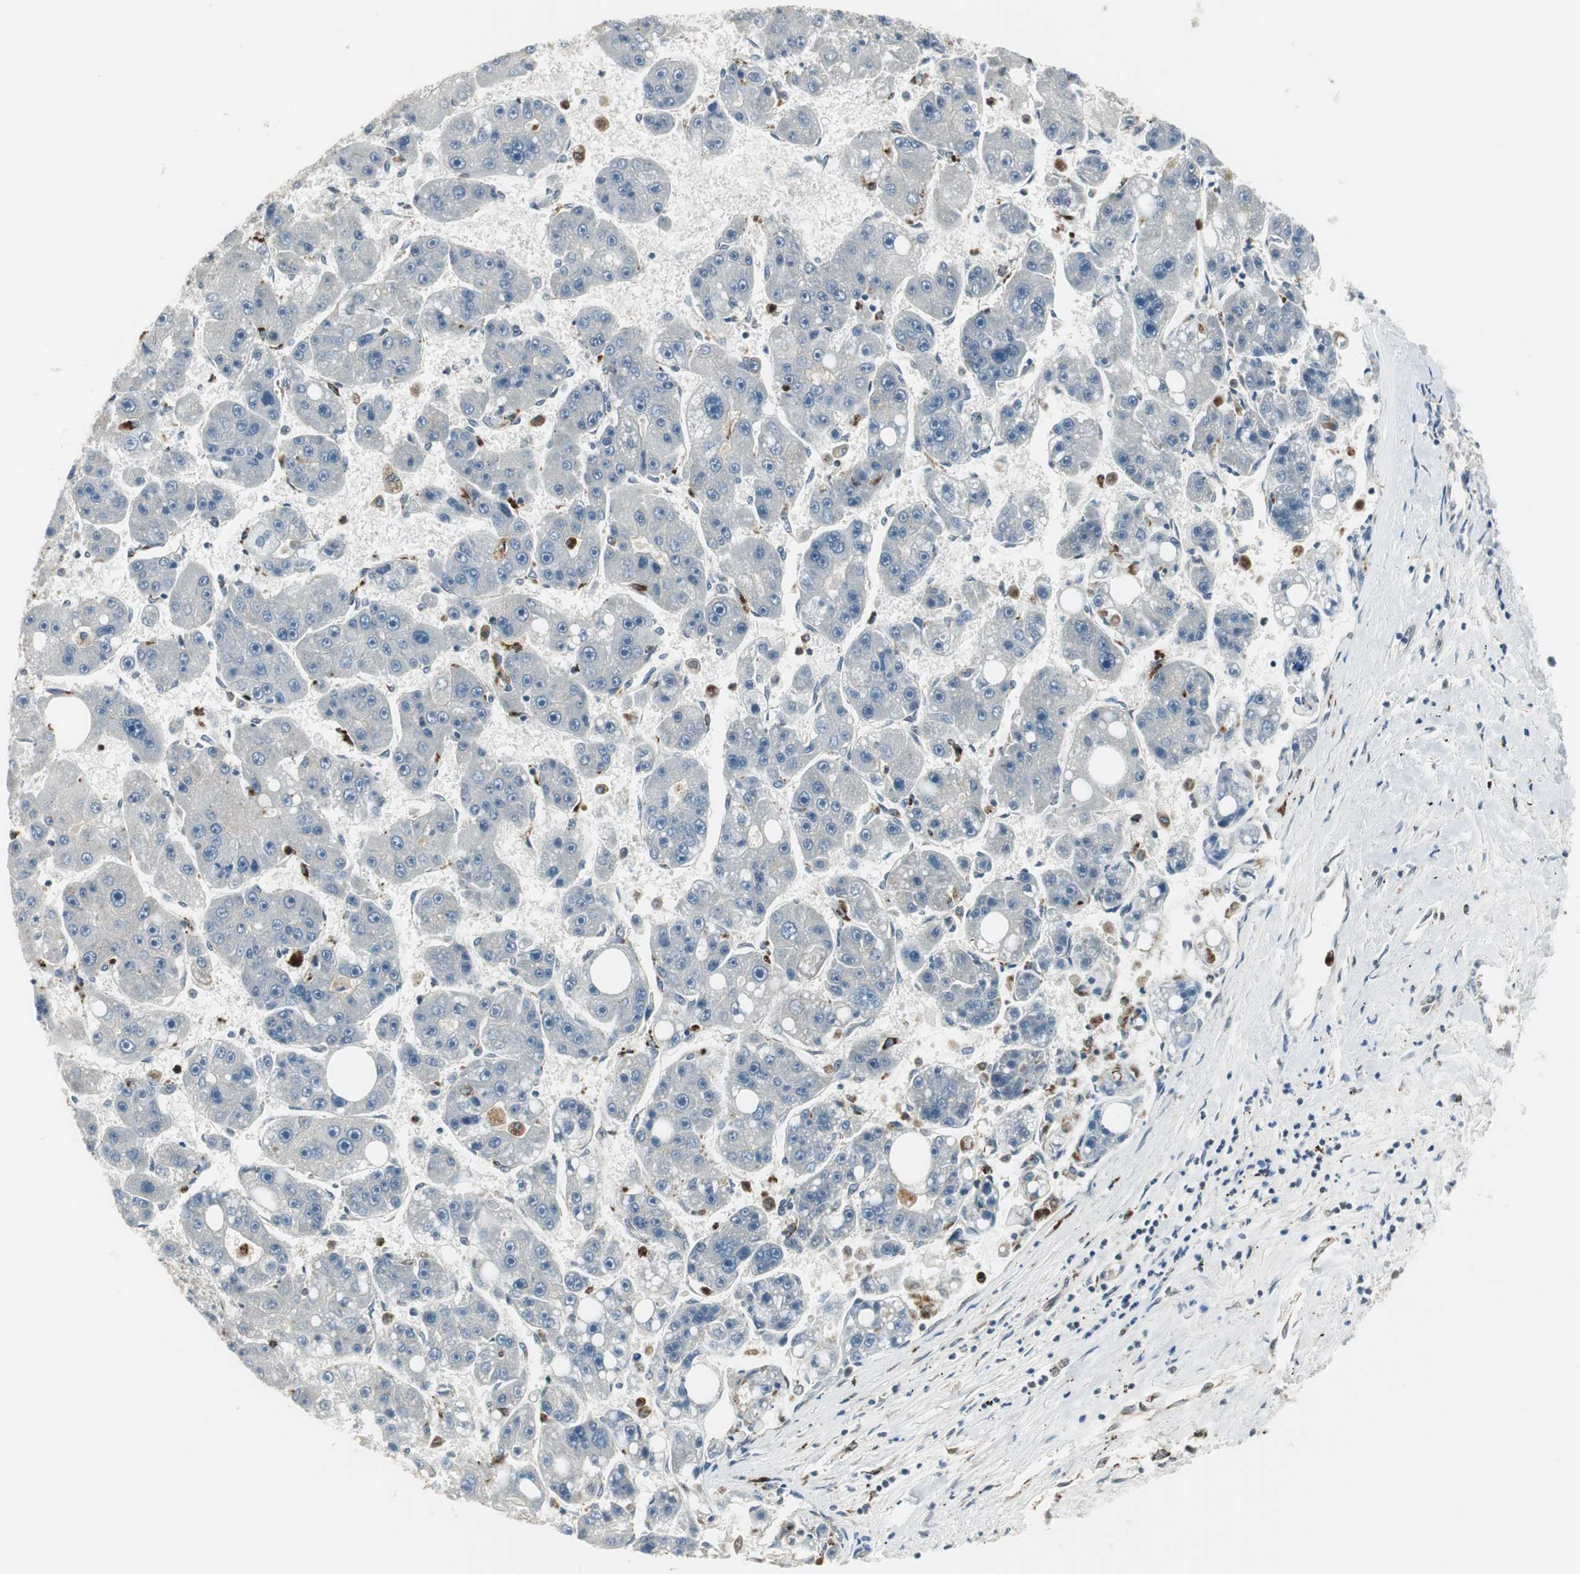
{"staining": {"intensity": "negative", "quantity": "none", "location": "none"}, "tissue": "liver cancer", "cell_type": "Tumor cells", "image_type": "cancer", "snomed": [{"axis": "morphology", "description": "Carcinoma, Hepatocellular, NOS"}, {"axis": "topography", "description": "Liver"}], "caption": "Immunohistochemistry histopathology image of neoplastic tissue: human hepatocellular carcinoma (liver) stained with DAB (3,3'-diaminobenzidine) exhibits no significant protein positivity in tumor cells.", "gene": "NCK1", "patient": {"sex": "female", "age": 61}}